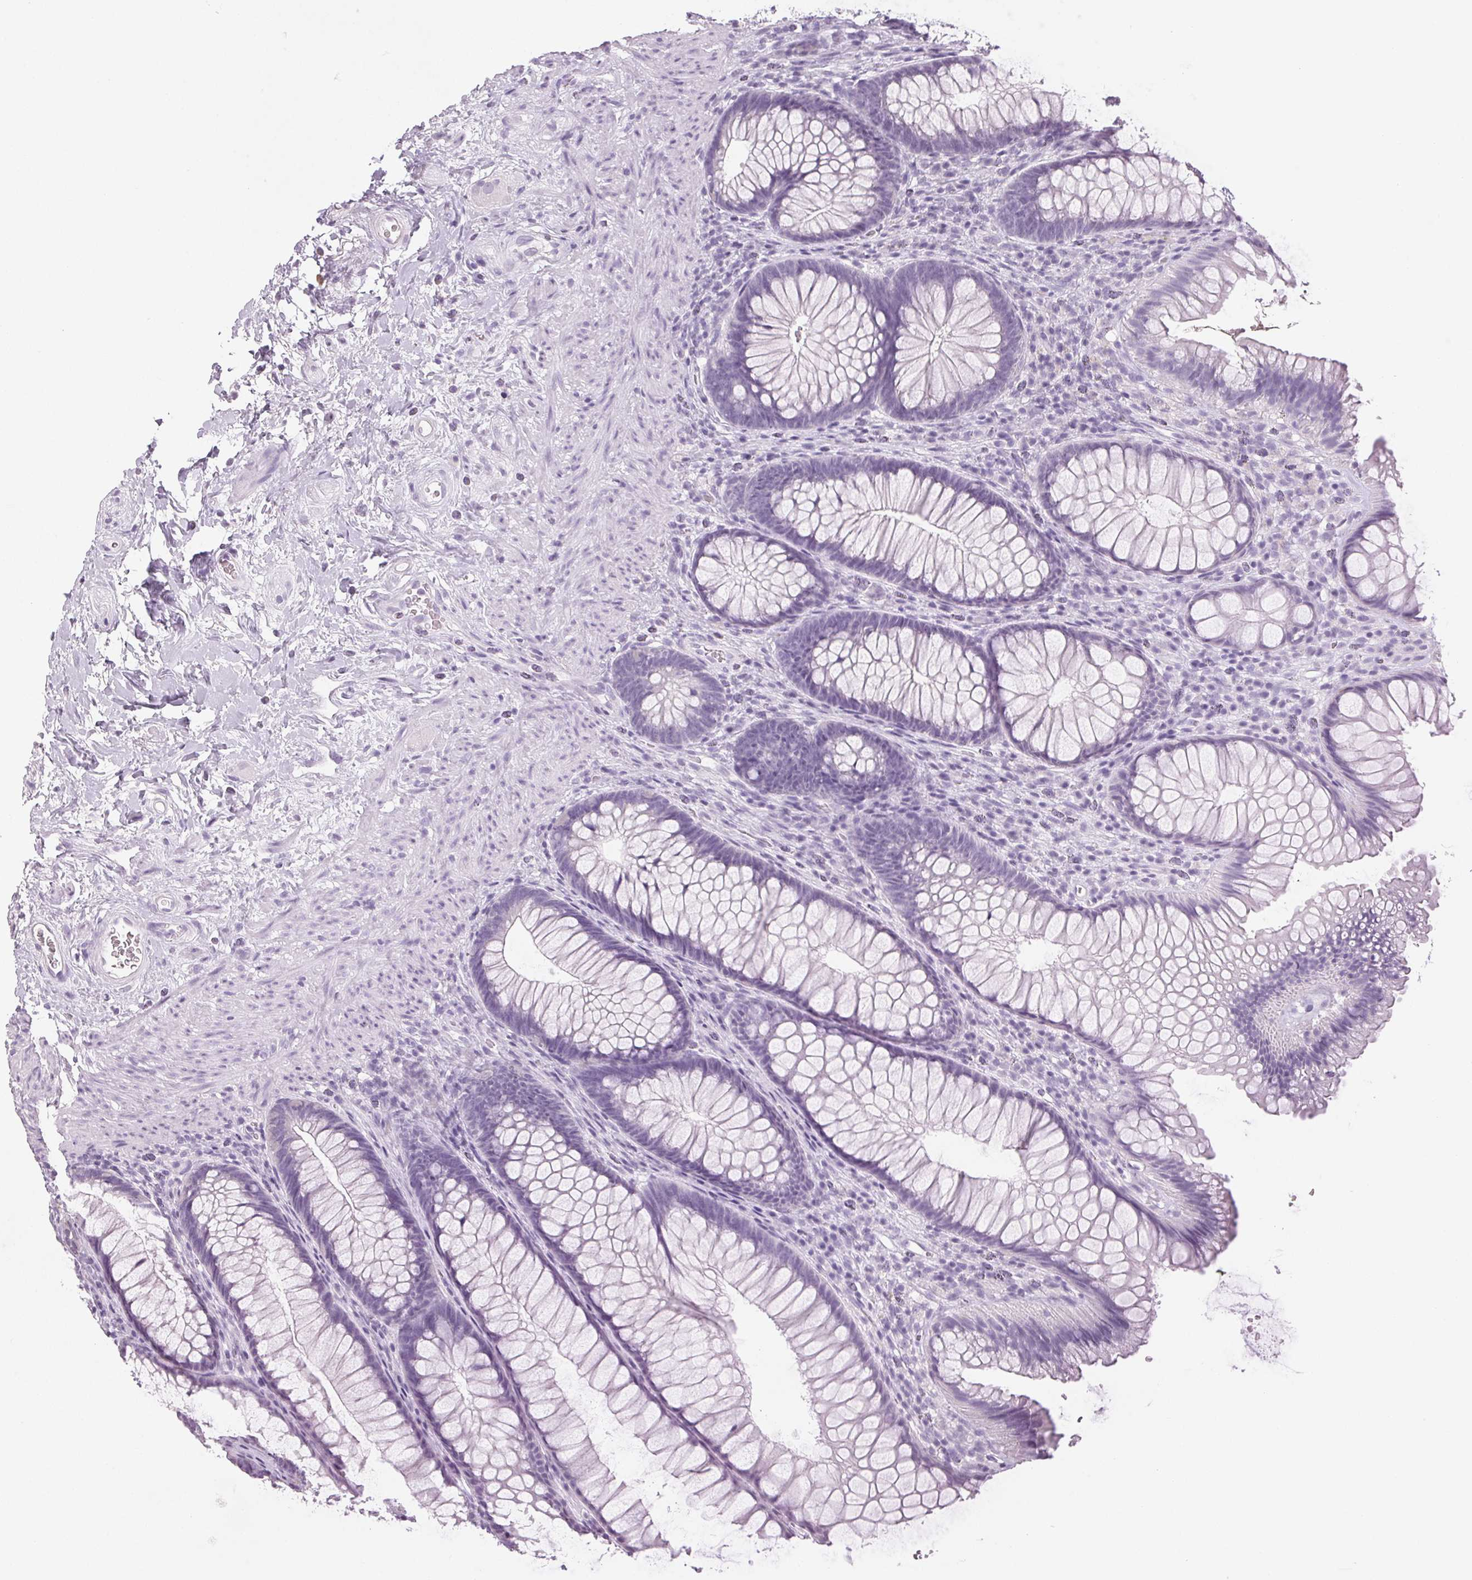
{"staining": {"intensity": "negative", "quantity": "none", "location": "none"}, "tissue": "rectum", "cell_type": "Glandular cells", "image_type": "normal", "snomed": [{"axis": "morphology", "description": "Normal tissue, NOS"}, {"axis": "topography", "description": "Smooth muscle"}, {"axis": "topography", "description": "Rectum"}], "caption": "A high-resolution image shows immunohistochemistry staining of normal rectum, which demonstrates no significant expression in glandular cells.", "gene": "LTF", "patient": {"sex": "male", "age": 53}}